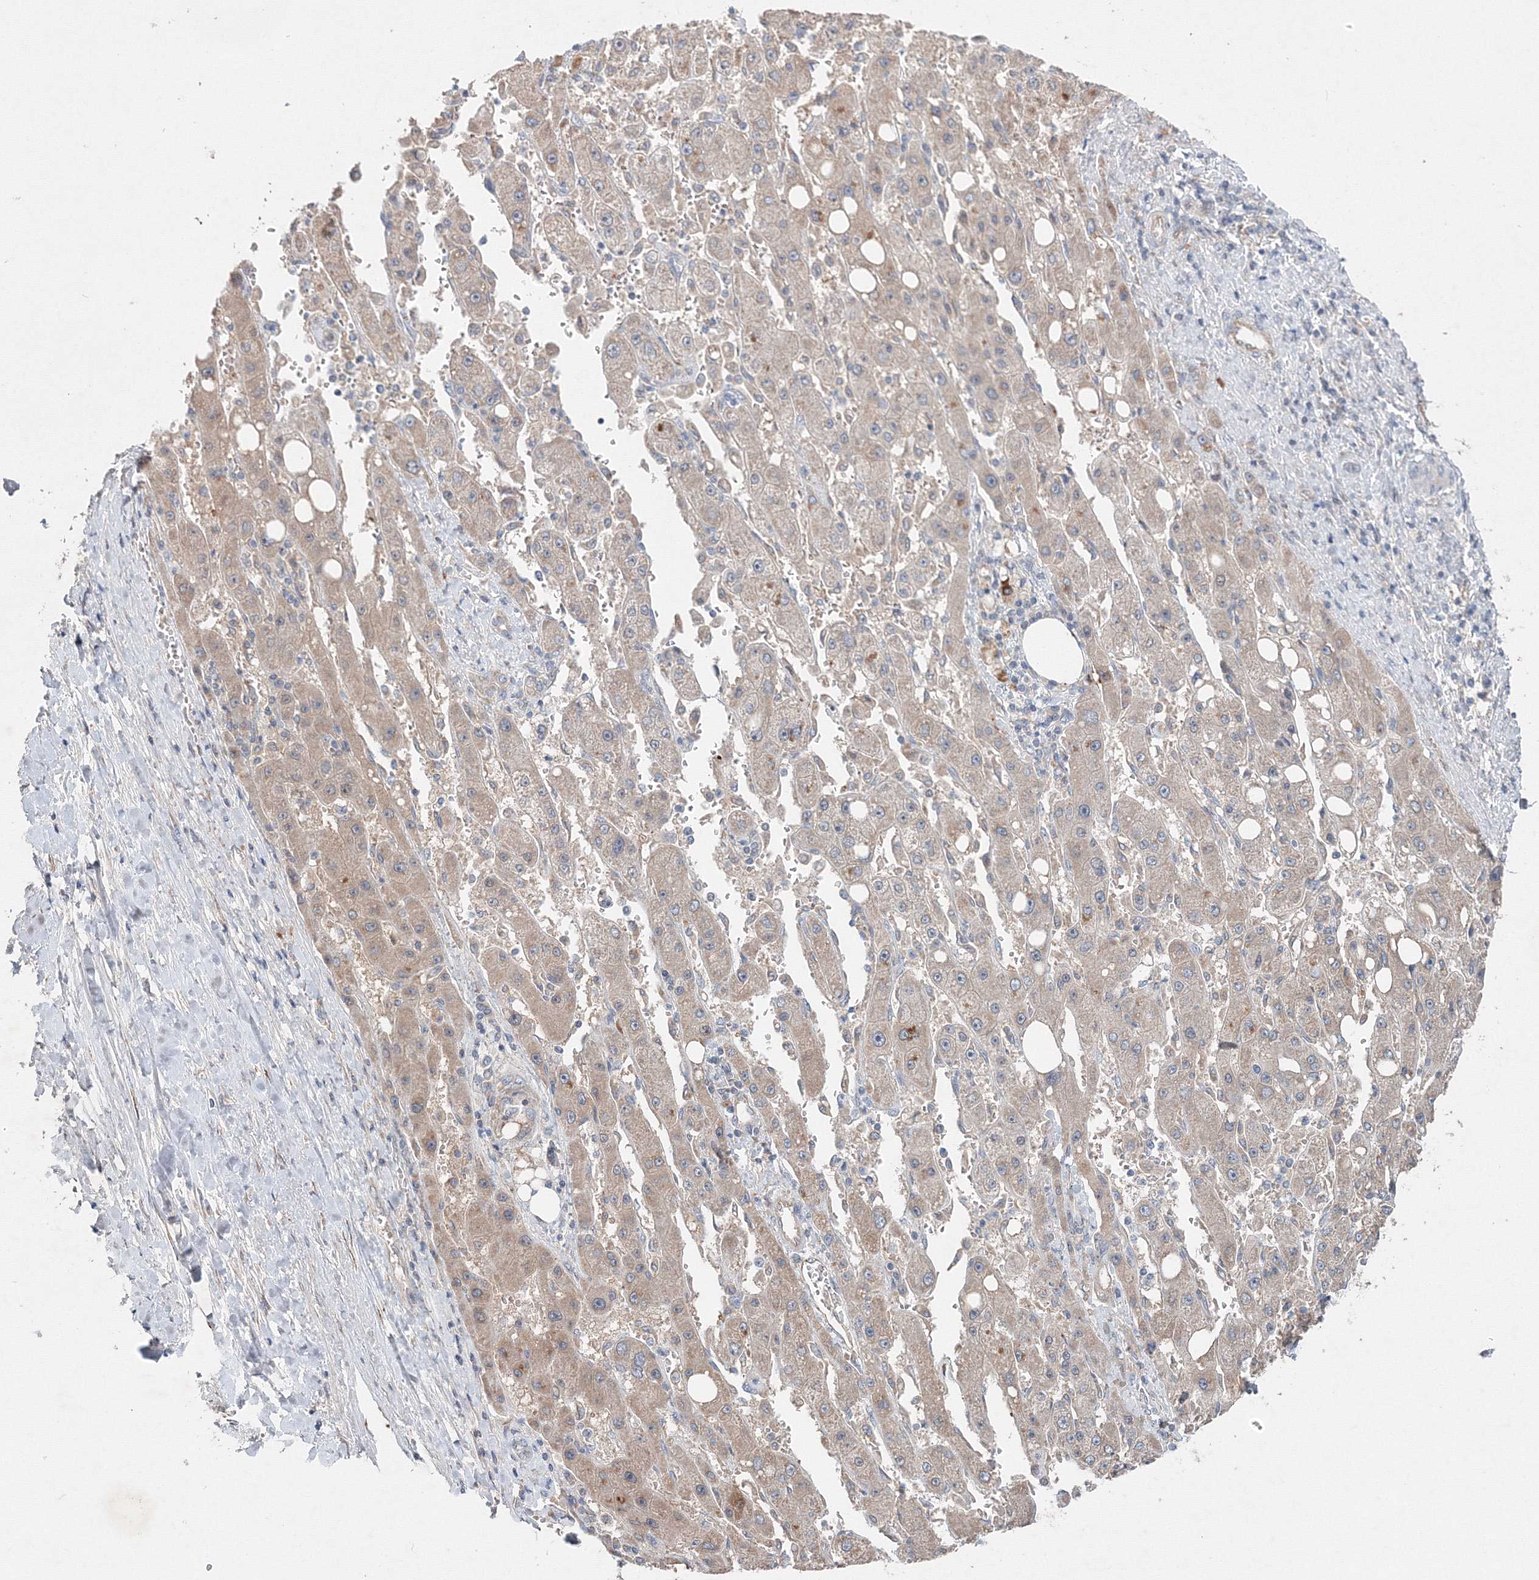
{"staining": {"intensity": "weak", "quantity": ">75%", "location": "cytoplasmic/membranous"}, "tissue": "liver cancer", "cell_type": "Tumor cells", "image_type": "cancer", "snomed": [{"axis": "morphology", "description": "Carcinoma, Hepatocellular, NOS"}, {"axis": "topography", "description": "Liver"}], "caption": "Brown immunohistochemical staining in hepatocellular carcinoma (liver) displays weak cytoplasmic/membranous expression in approximately >75% of tumor cells.", "gene": "WDR49", "patient": {"sex": "female", "age": 73}}